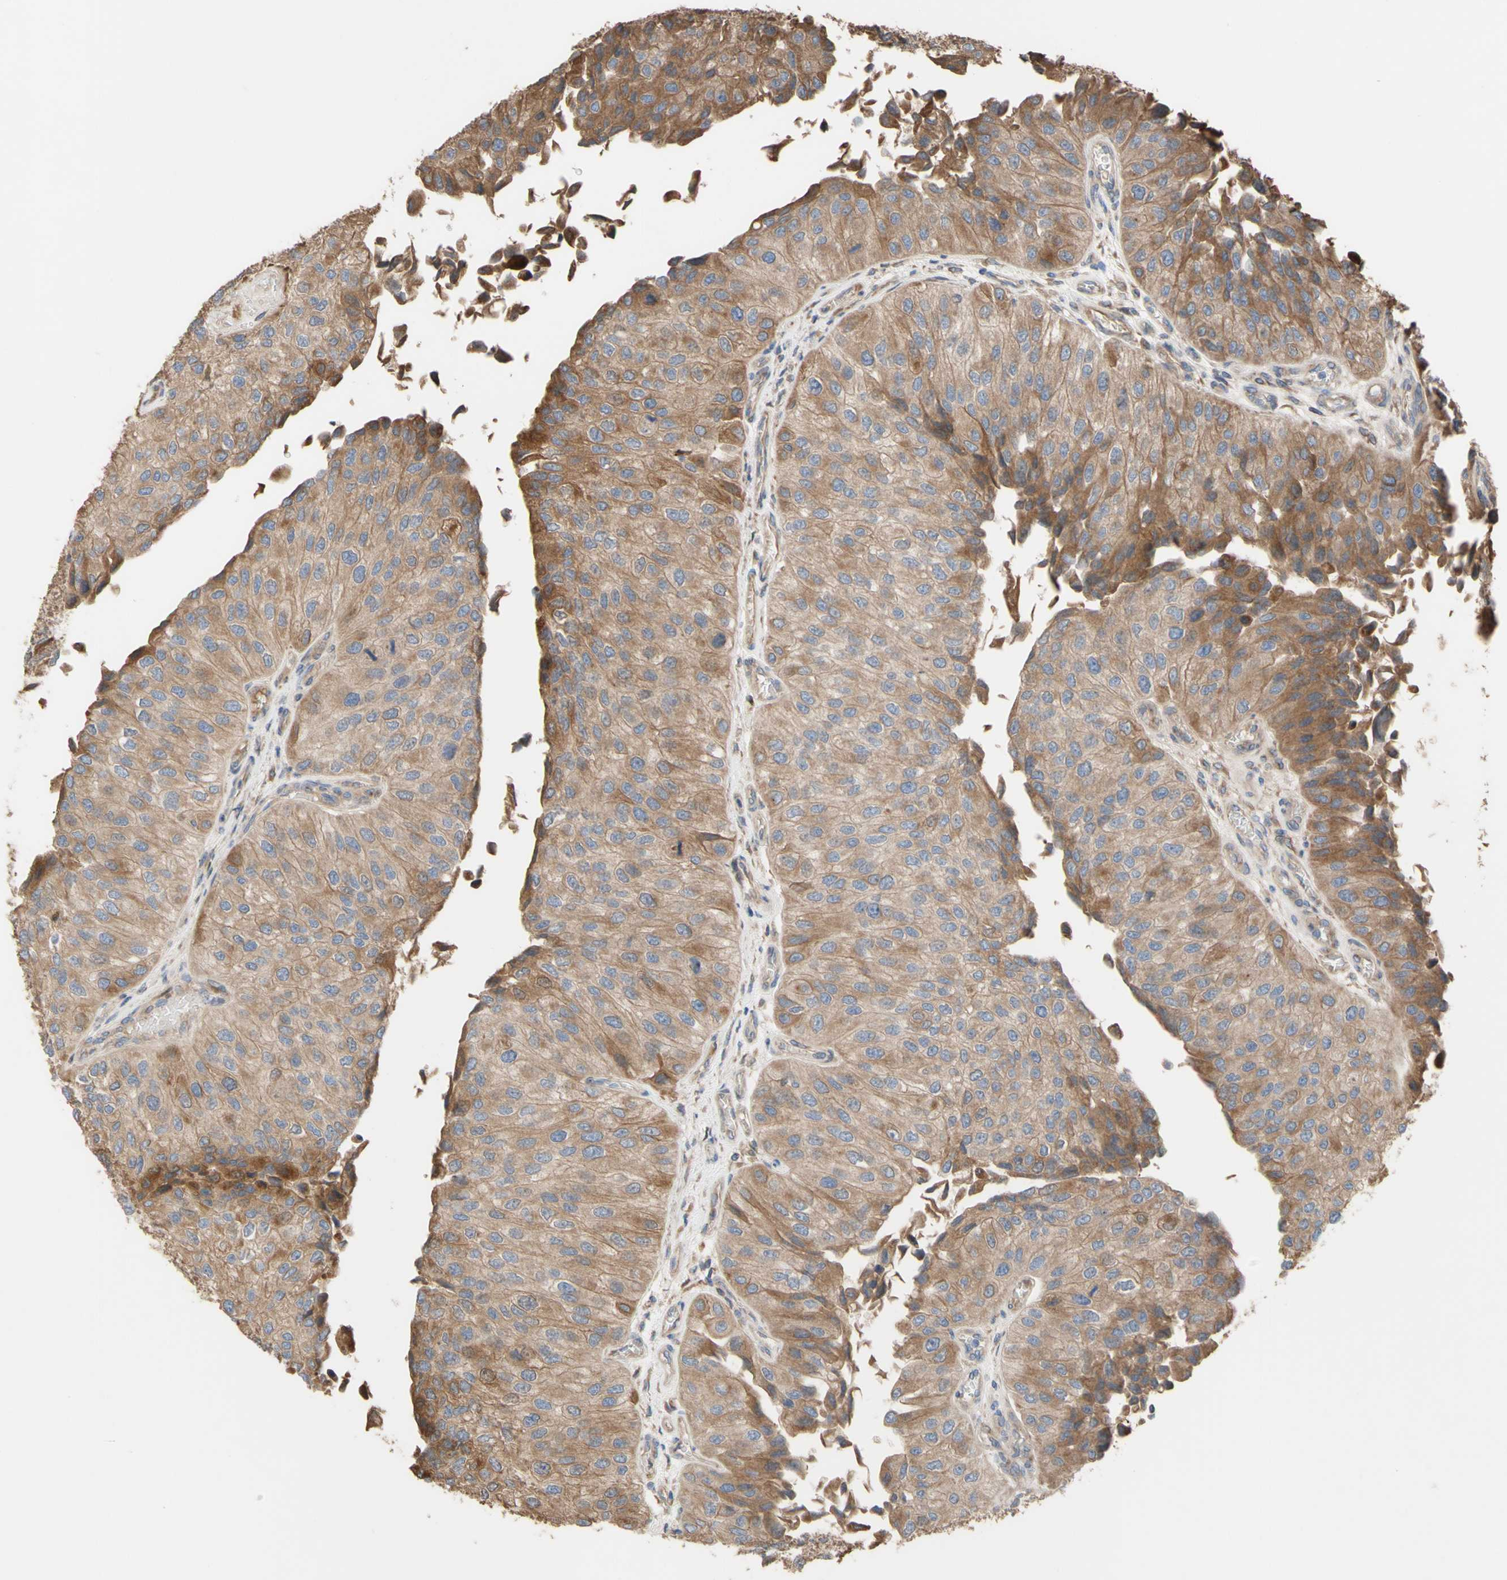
{"staining": {"intensity": "moderate", "quantity": ">75%", "location": "cytoplasmic/membranous"}, "tissue": "urothelial cancer", "cell_type": "Tumor cells", "image_type": "cancer", "snomed": [{"axis": "morphology", "description": "Urothelial carcinoma, High grade"}, {"axis": "topography", "description": "Kidney"}, {"axis": "topography", "description": "Urinary bladder"}], "caption": "High-power microscopy captured an IHC image of urothelial cancer, revealing moderate cytoplasmic/membranous staining in approximately >75% of tumor cells.", "gene": "NECTIN3", "patient": {"sex": "male", "age": 77}}